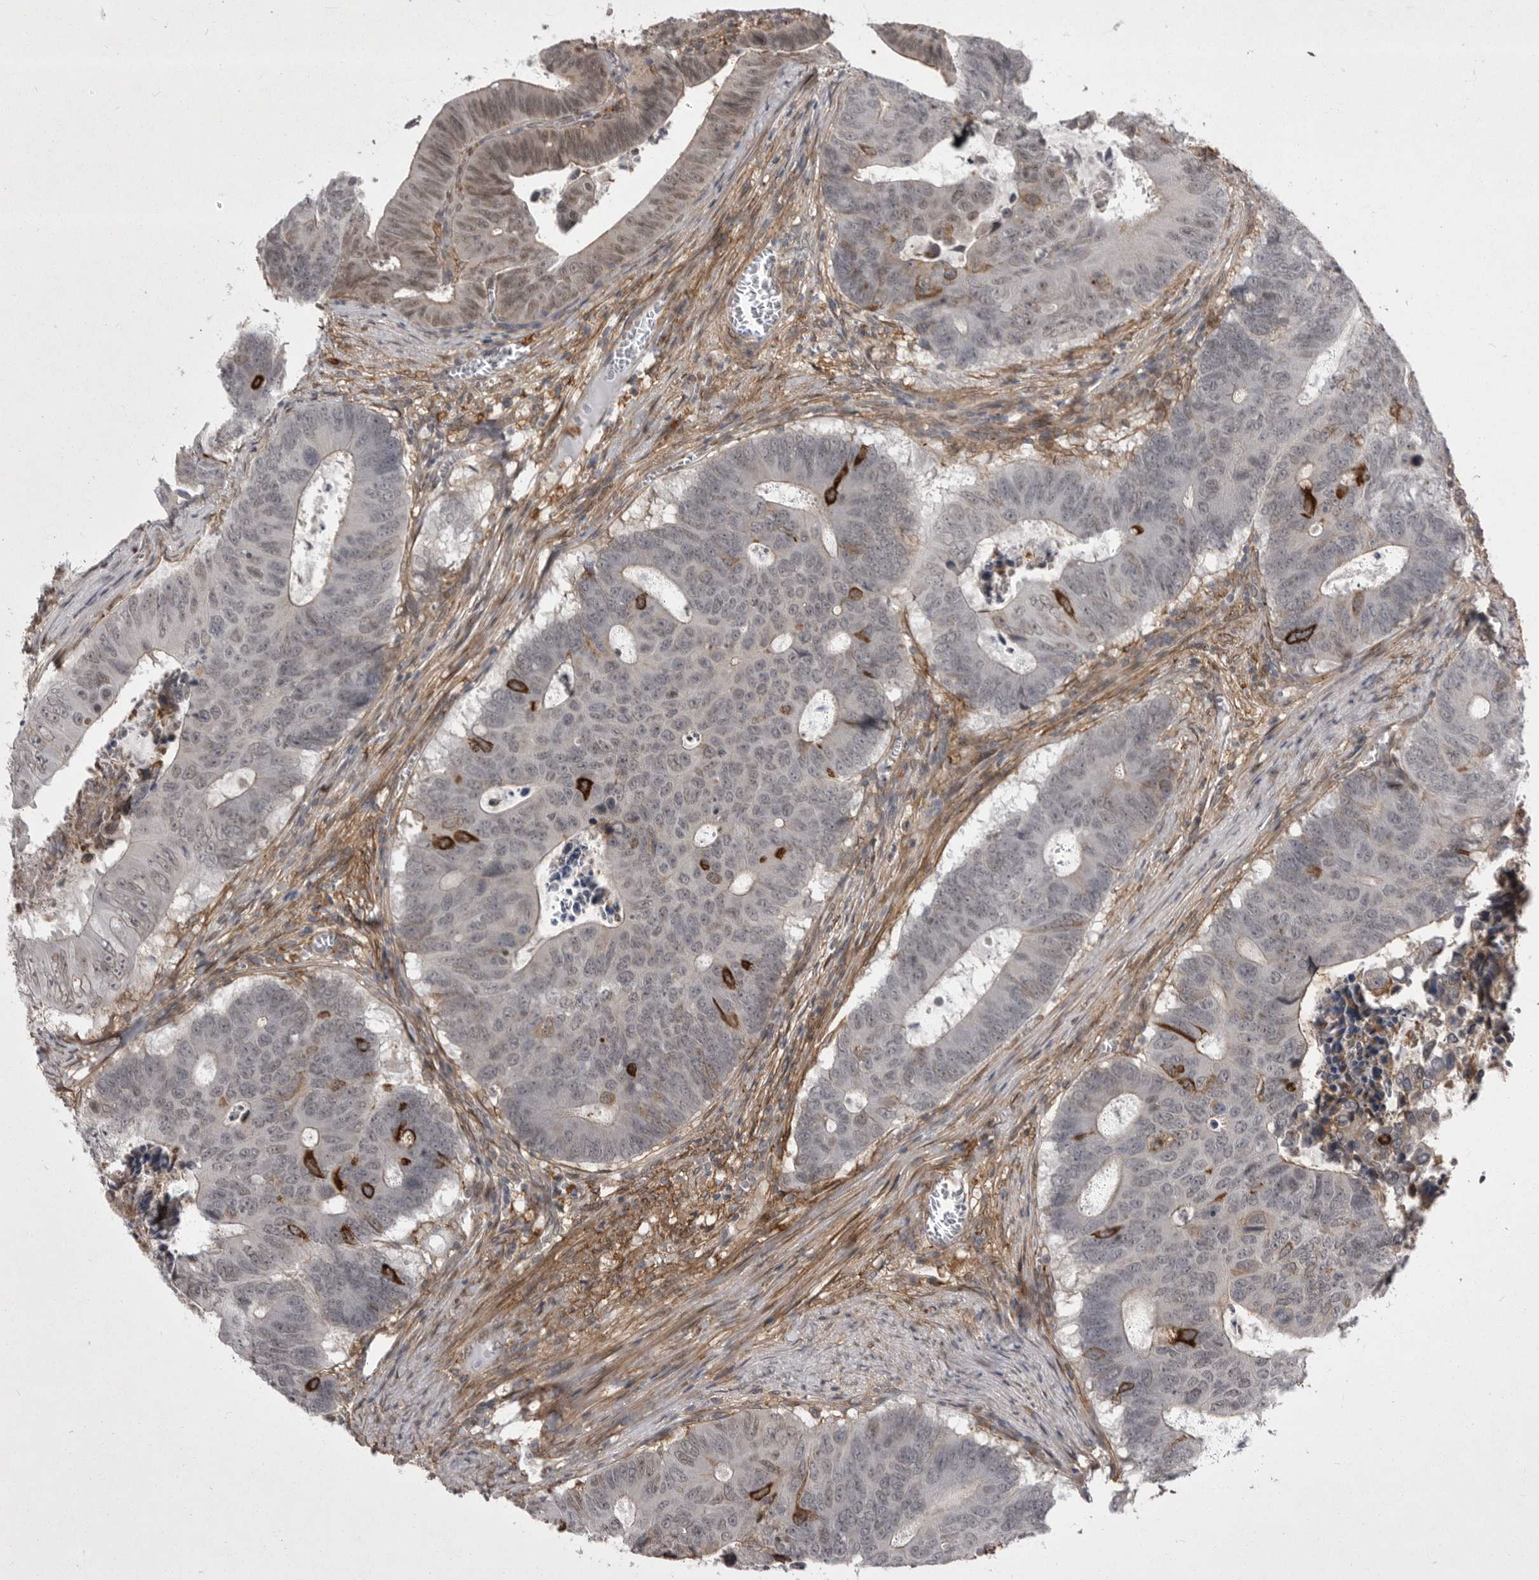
{"staining": {"intensity": "strong", "quantity": "<25%", "location": "cytoplasmic/membranous"}, "tissue": "colorectal cancer", "cell_type": "Tumor cells", "image_type": "cancer", "snomed": [{"axis": "morphology", "description": "Adenocarcinoma, NOS"}, {"axis": "topography", "description": "Colon"}], "caption": "Adenocarcinoma (colorectal) stained for a protein displays strong cytoplasmic/membranous positivity in tumor cells.", "gene": "ABL1", "patient": {"sex": "male", "age": 87}}